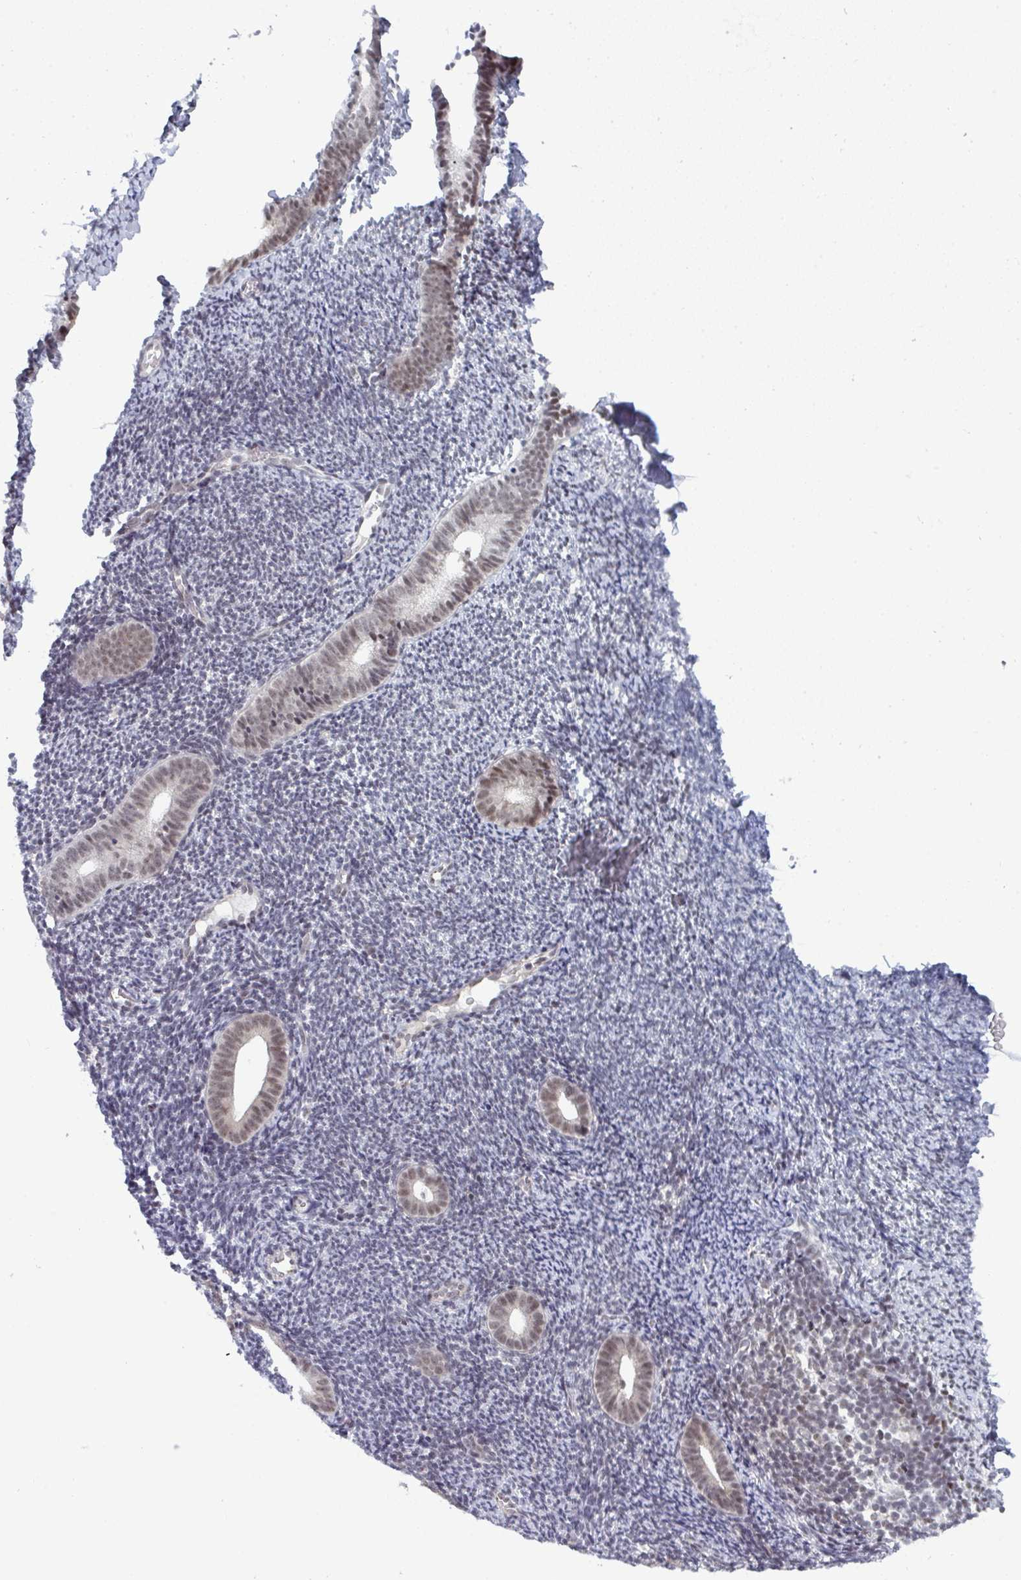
{"staining": {"intensity": "negative", "quantity": "none", "location": "none"}, "tissue": "endometrium", "cell_type": "Cells in endometrial stroma", "image_type": "normal", "snomed": [{"axis": "morphology", "description": "Normal tissue, NOS"}, {"axis": "topography", "description": "Endometrium"}], "caption": "Immunohistochemistry (IHC) micrograph of normal endometrium: human endometrium stained with DAB demonstrates no significant protein positivity in cells in endometrial stroma. The staining is performed using DAB (3,3'-diaminobenzidine) brown chromogen with nuclei counter-stained in using hematoxylin.", "gene": "ATF1", "patient": {"sex": "female", "age": 39}}